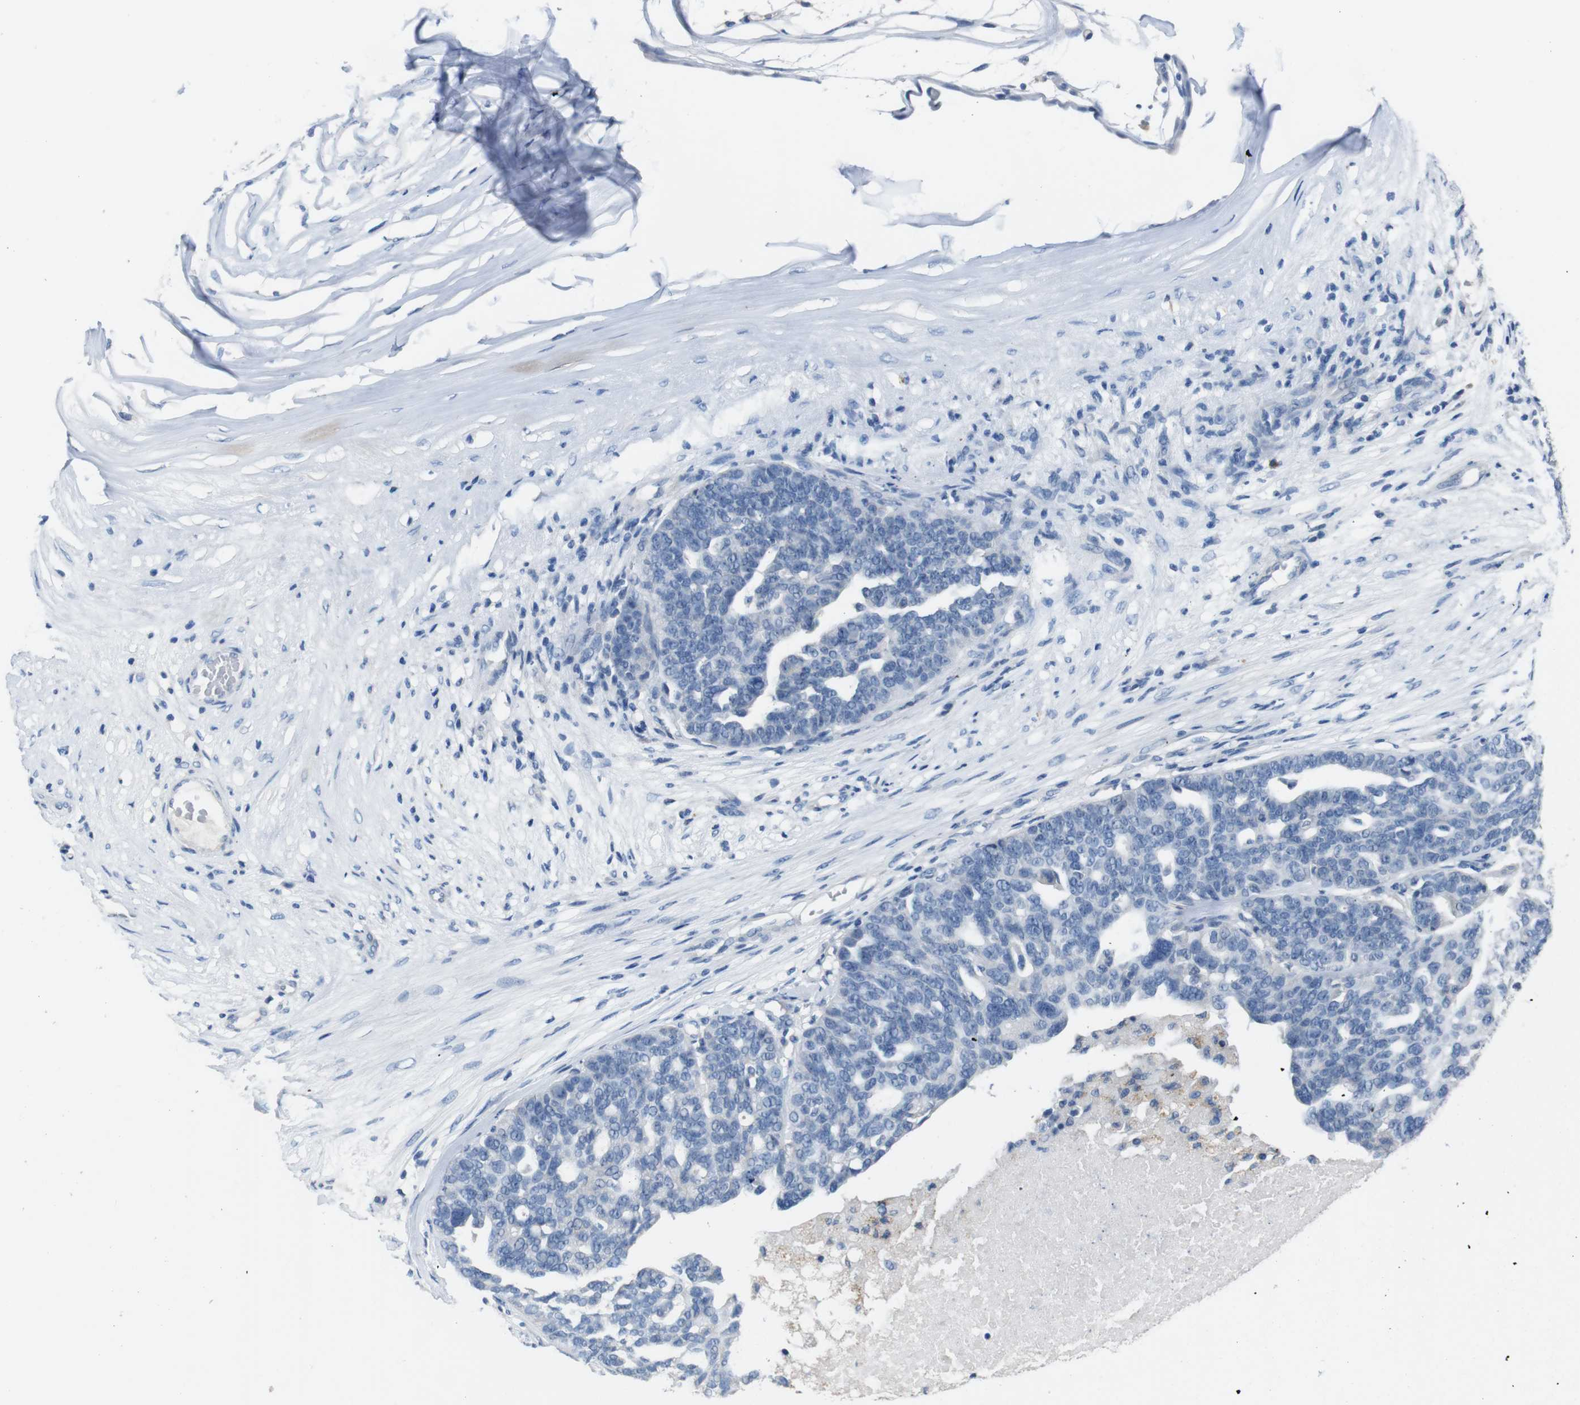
{"staining": {"intensity": "negative", "quantity": "none", "location": "none"}, "tissue": "ovarian cancer", "cell_type": "Tumor cells", "image_type": "cancer", "snomed": [{"axis": "morphology", "description": "Cystadenocarcinoma, serous, NOS"}, {"axis": "topography", "description": "Ovary"}], "caption": "Protein analysis of serous cystadenocarcinoma (ovarian) demonstrates no significant staining in tumor cells.", "gene": "SLC2A8", "patient": {"sex": "female", "age": 59}}